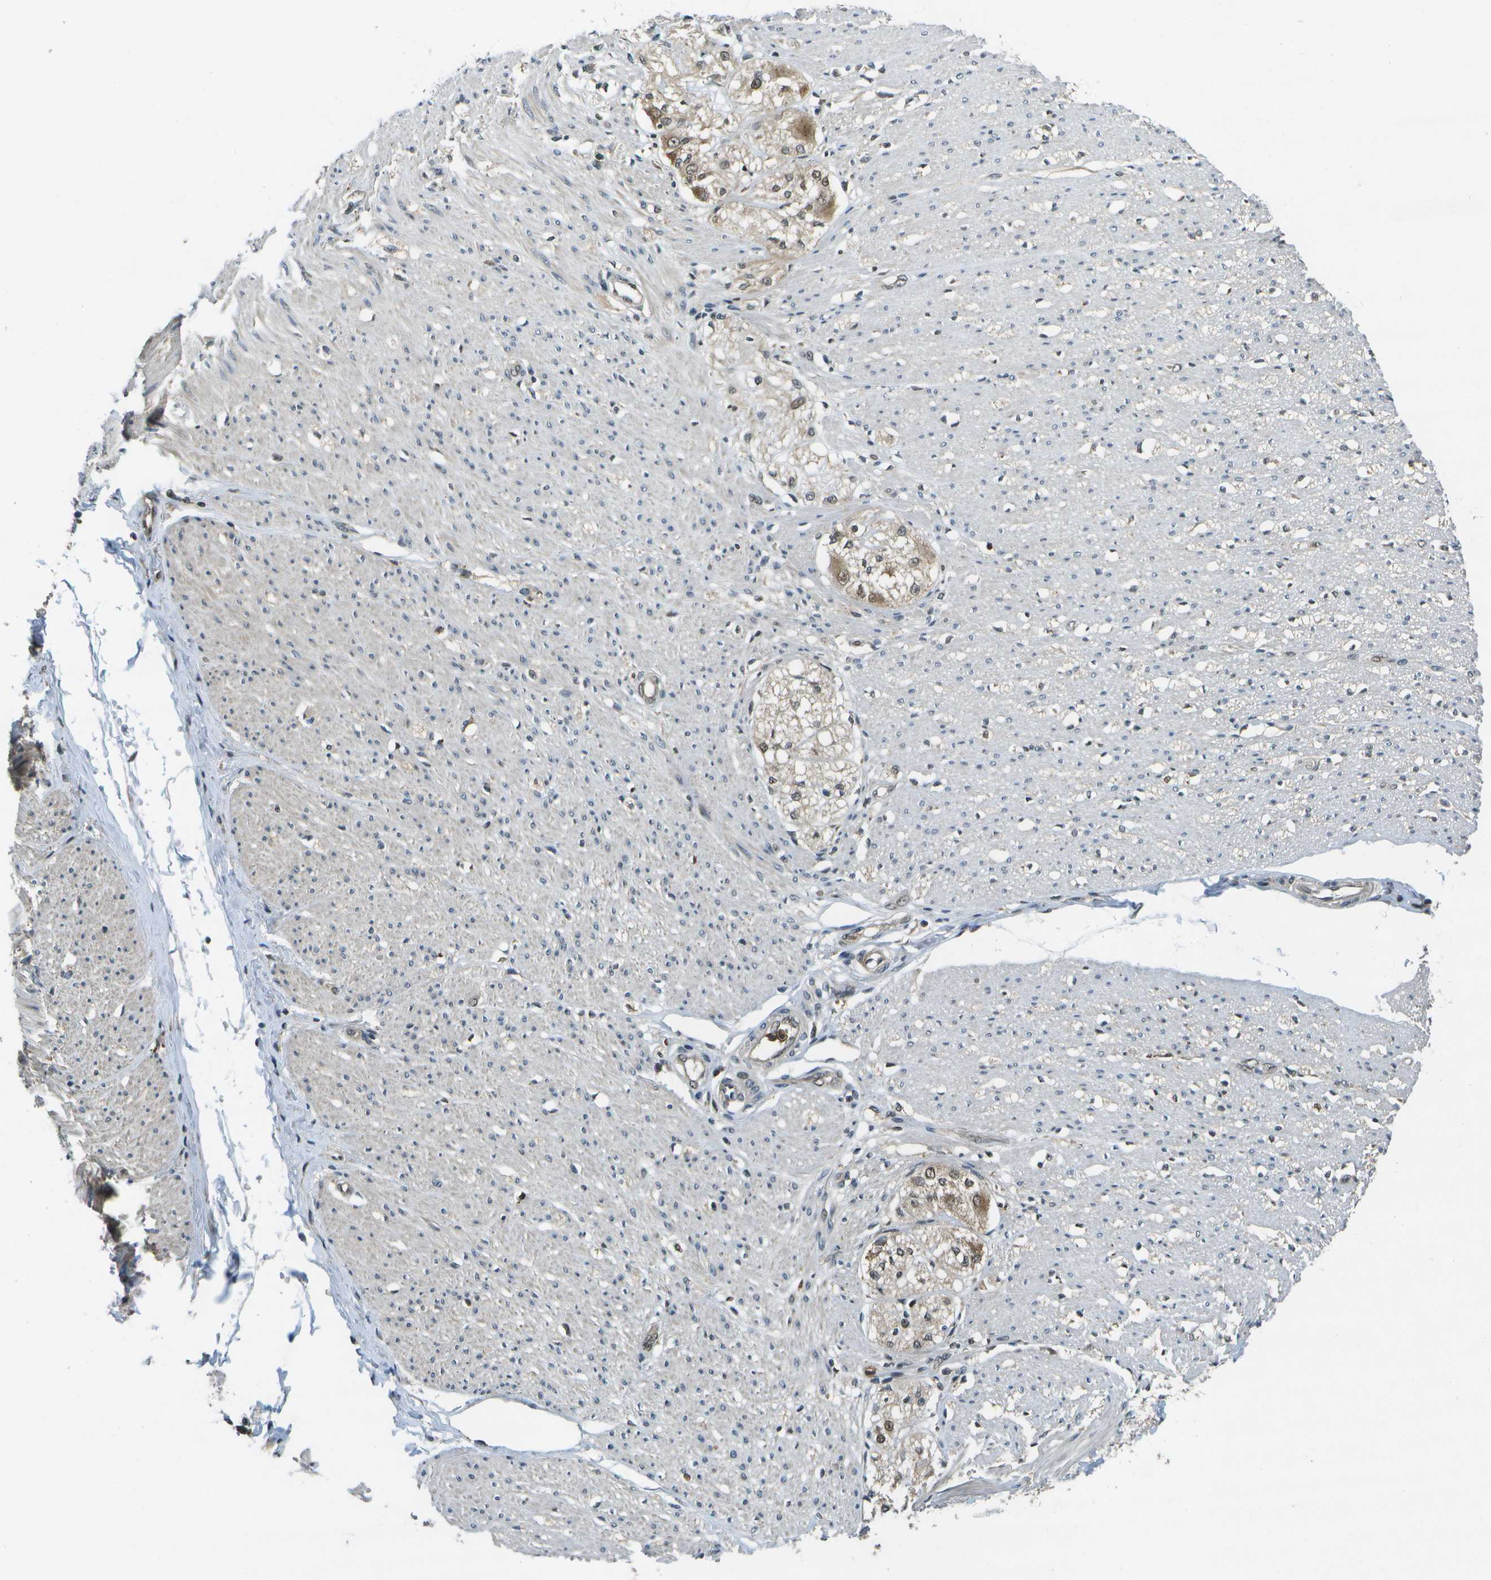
{"staining": {"intensity": "moderate", "quantity": ">75%", "location": "nuclear"}, "tissue": "adipose tissue", "cell_type": "Adipocytes", "image_type": "normal", "snomed": [{"axis": "morphology", "description": "Normal tissue, NOS"}, {"axis": "morphology", "description": "Adenocarcinoma, NOS"}, {"axis": "topography", "description": "Colon"}, {"axis": "topography", "description": "Peripheral nerve tissue"}], "caption": "Protein analysis of unremarkable adipose tissue exhibits moderate nuclear positivity in approximately >75% of adipocytes.", "gene": "GANC", "patient": {"sex": "male", "age": 14}}